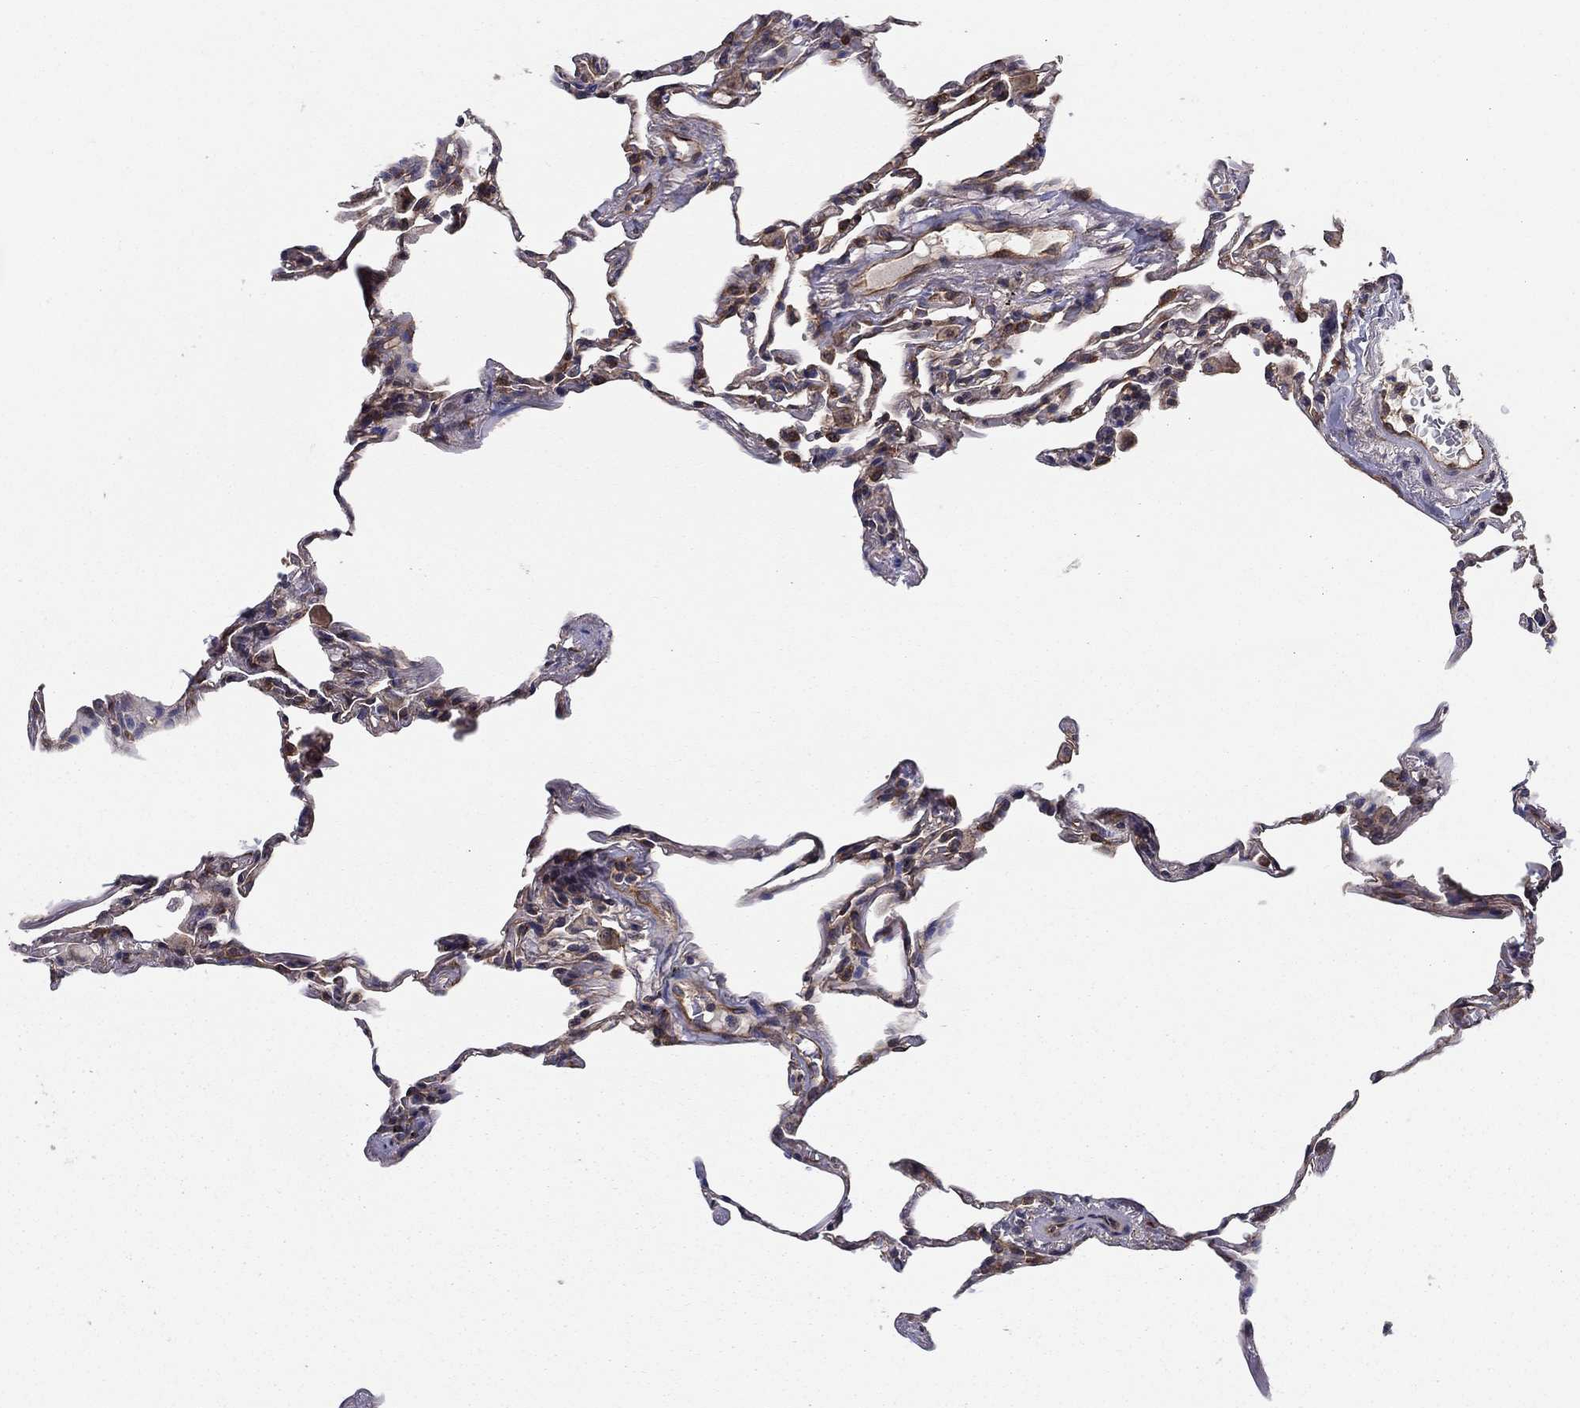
{"staining": {"intensity": "moderate", "quantity": "25%-75%", "location": "cytoplasmic/membranous"}, "tissue": "lung", "cell_type": "Alveolar cells", "image_type": "normal", "snomed": [{"axis": "morphology", "description": "Normal tissue, NOS"}, {"axis": "topography", "description": "Lung"}], "caption": "Lung stained with DAB immunohistochemistry (IHC) exhibits medium levels of moderate cytoplasmic/membranous positivity in approximately 25%-75% of alveolar cells.", "gene": "BMERB1", "patient": {"sex": "female", "age": 57}}